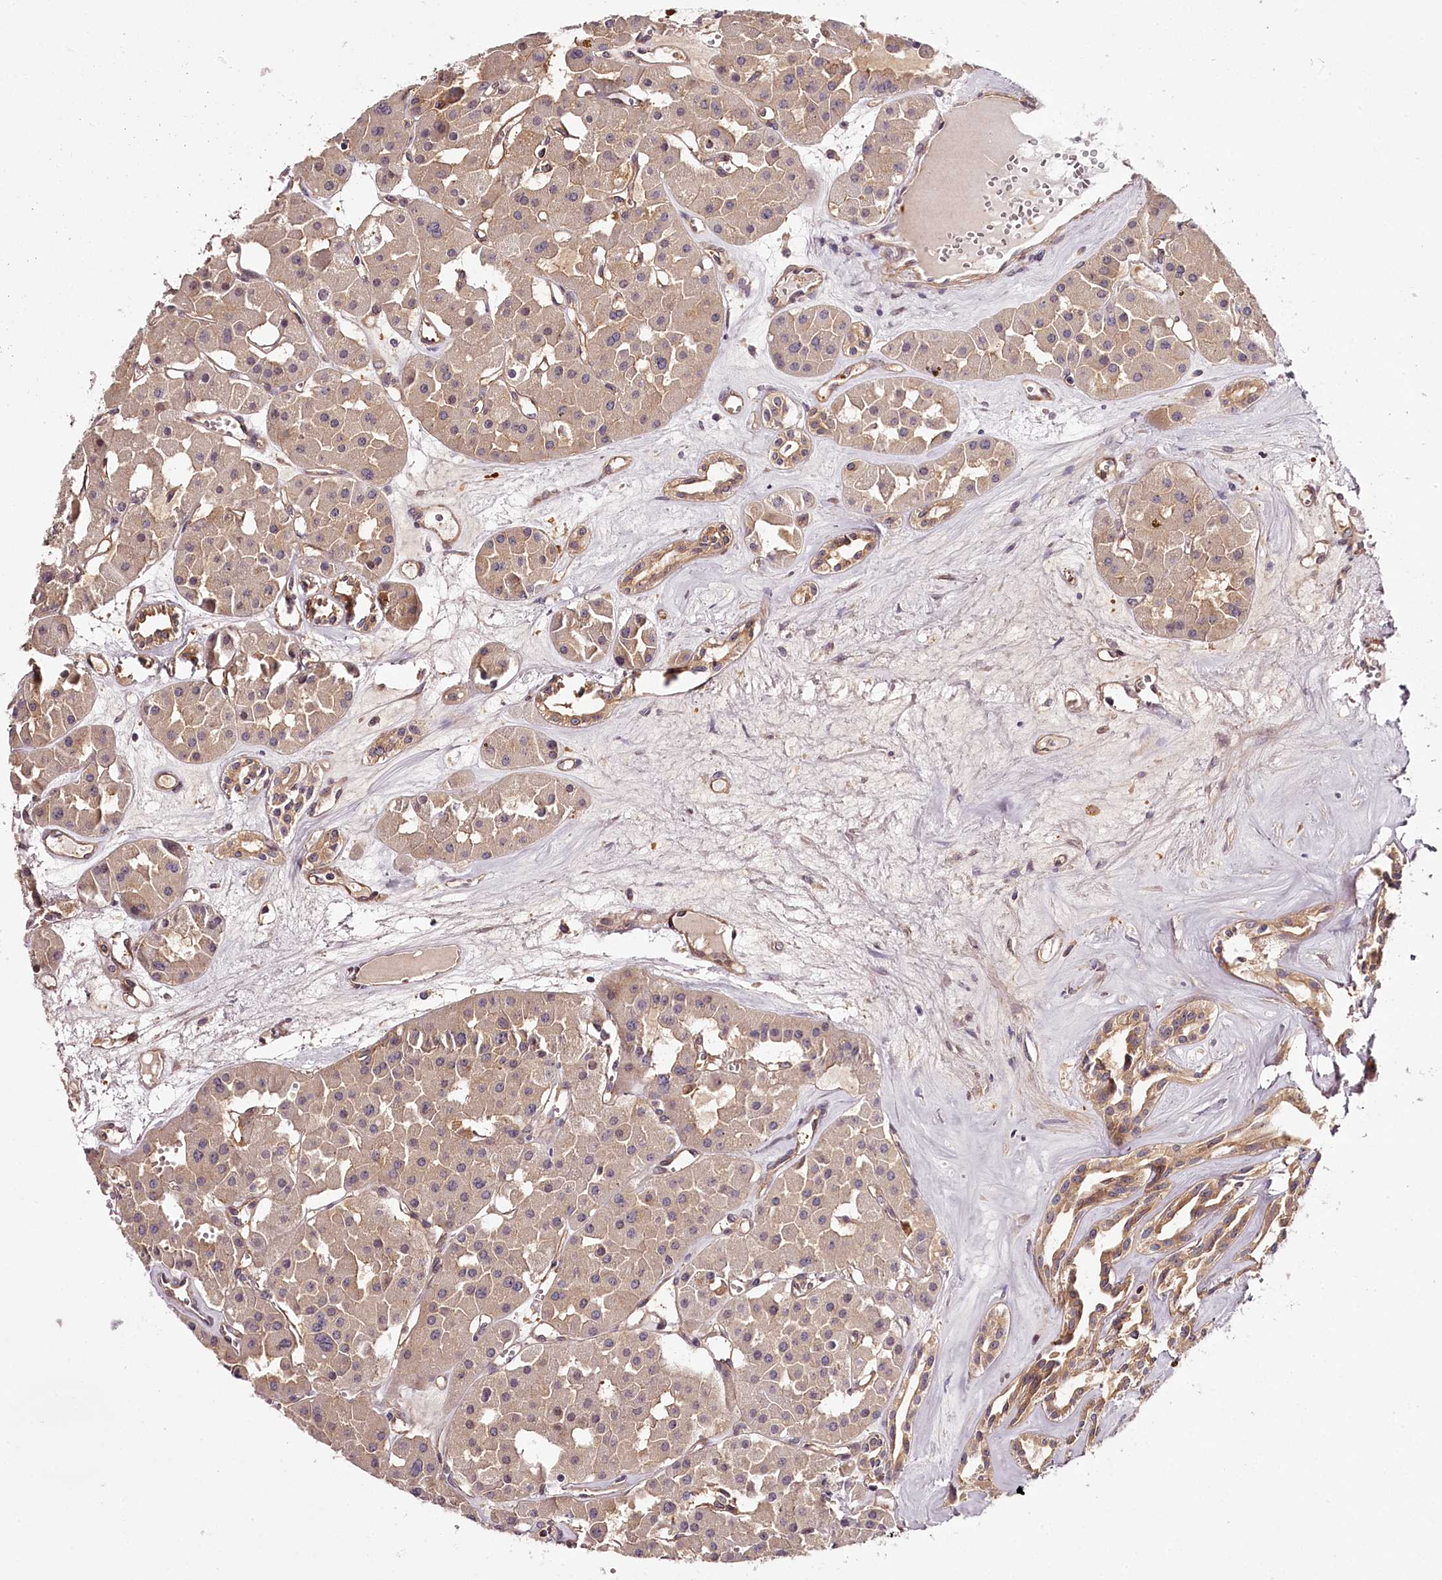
{"staining": {"intensity": "weak", "quantity": ">75%", "location": "cytoplasmic/membranous"}, "tissue": "renal cancer", "cell_type": "Tumor cells", "image_type": "cancer", "snomed": [{"axis": "morphology", "description": "Carcinoma, NOS"}, {"axis": "topography", "description": "Kidney"}], "caption": "Carcinoma (renal) stained for a protein demonstrates weak cytoplasmic/membranous positivity in tumor cells.", "gene": "TARS1", "patient": {"sex": "female", "age": 75}}